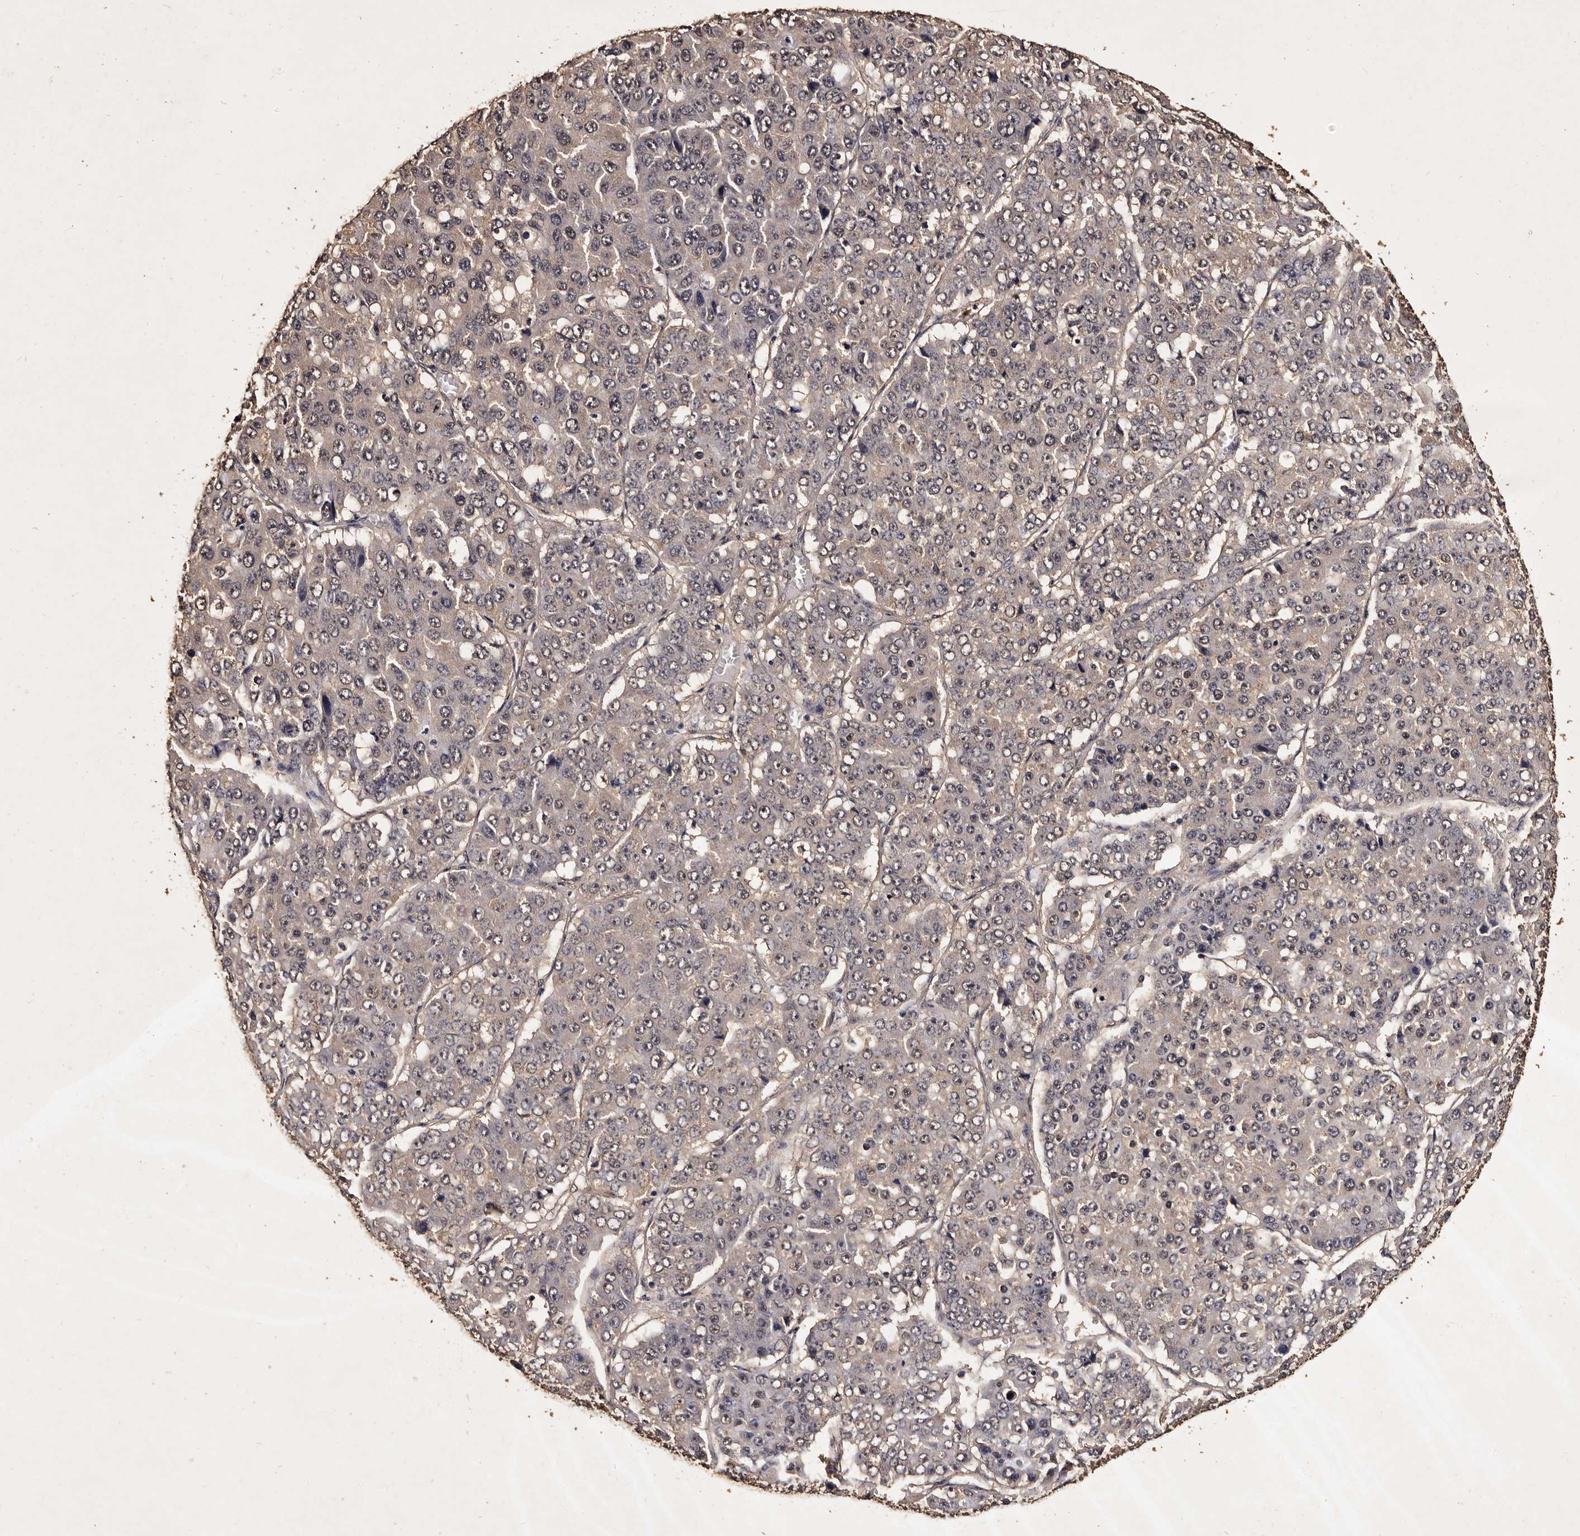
{"staining": {"intensity": "negative", "quantity": "none", "location": "none"}, "tissue": "pancreatic cancer", "cell_type": "Tumor cells", "image_type": "cancer", "snomed": [{"axis": "morphology", "description": "Adenocarcinoma, NOS"}, {"axis": "topography", "description": "Pancreas"}], "caption": "Immunohistochemistry (IHC) of pancreatic cancer shows no staining in tumor cells.", "gene": "PARS2", "patient": {"sex": "male", "age": 50}}